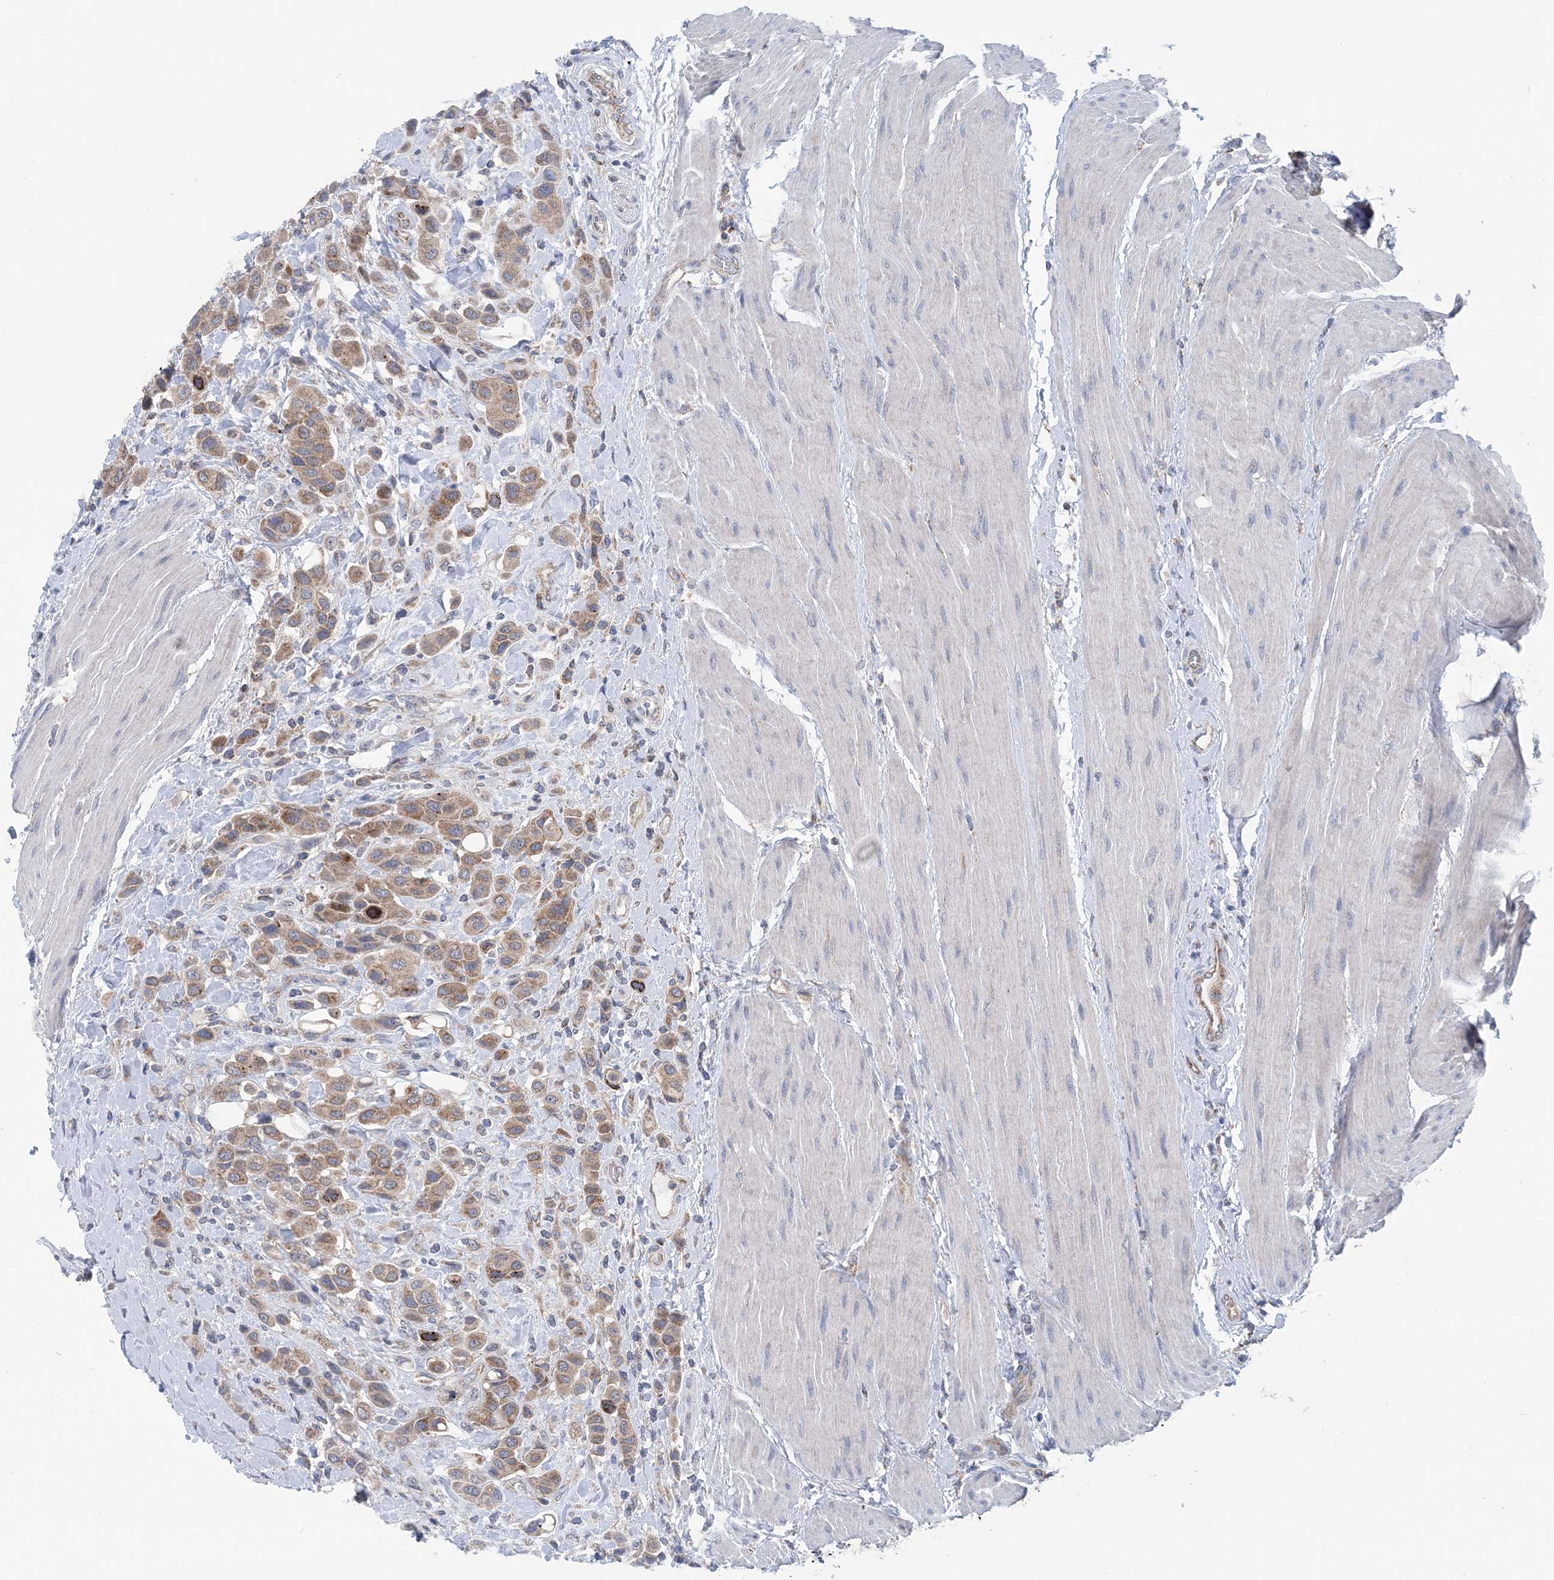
{"staining": {"intensity": "moderate", "quantity": ">75%", "location": "cytoplasmic/membranous"}, "tissue": "urothelial cancer", "cell_type": "Tumor cells", "image_type": "cancer", "snomed": [{"axis": "morphology", "description": "Urothelial carcinoma, High grade"}, {"axis": "topography", "description": "Urinary bladder"}], "caption": "Immunohistochemistry (IHC) of human urothelial cancer reveals medium levels of moderate cytoplasmic/membranous expression in approximately >75% of tumor cells. Using DAB (brown) and hematoxylin (blue) stains, captured at high magnification using brightfield microscopy.", "gene": "COPE", "patient": {"sex": "male", "age": 50}}